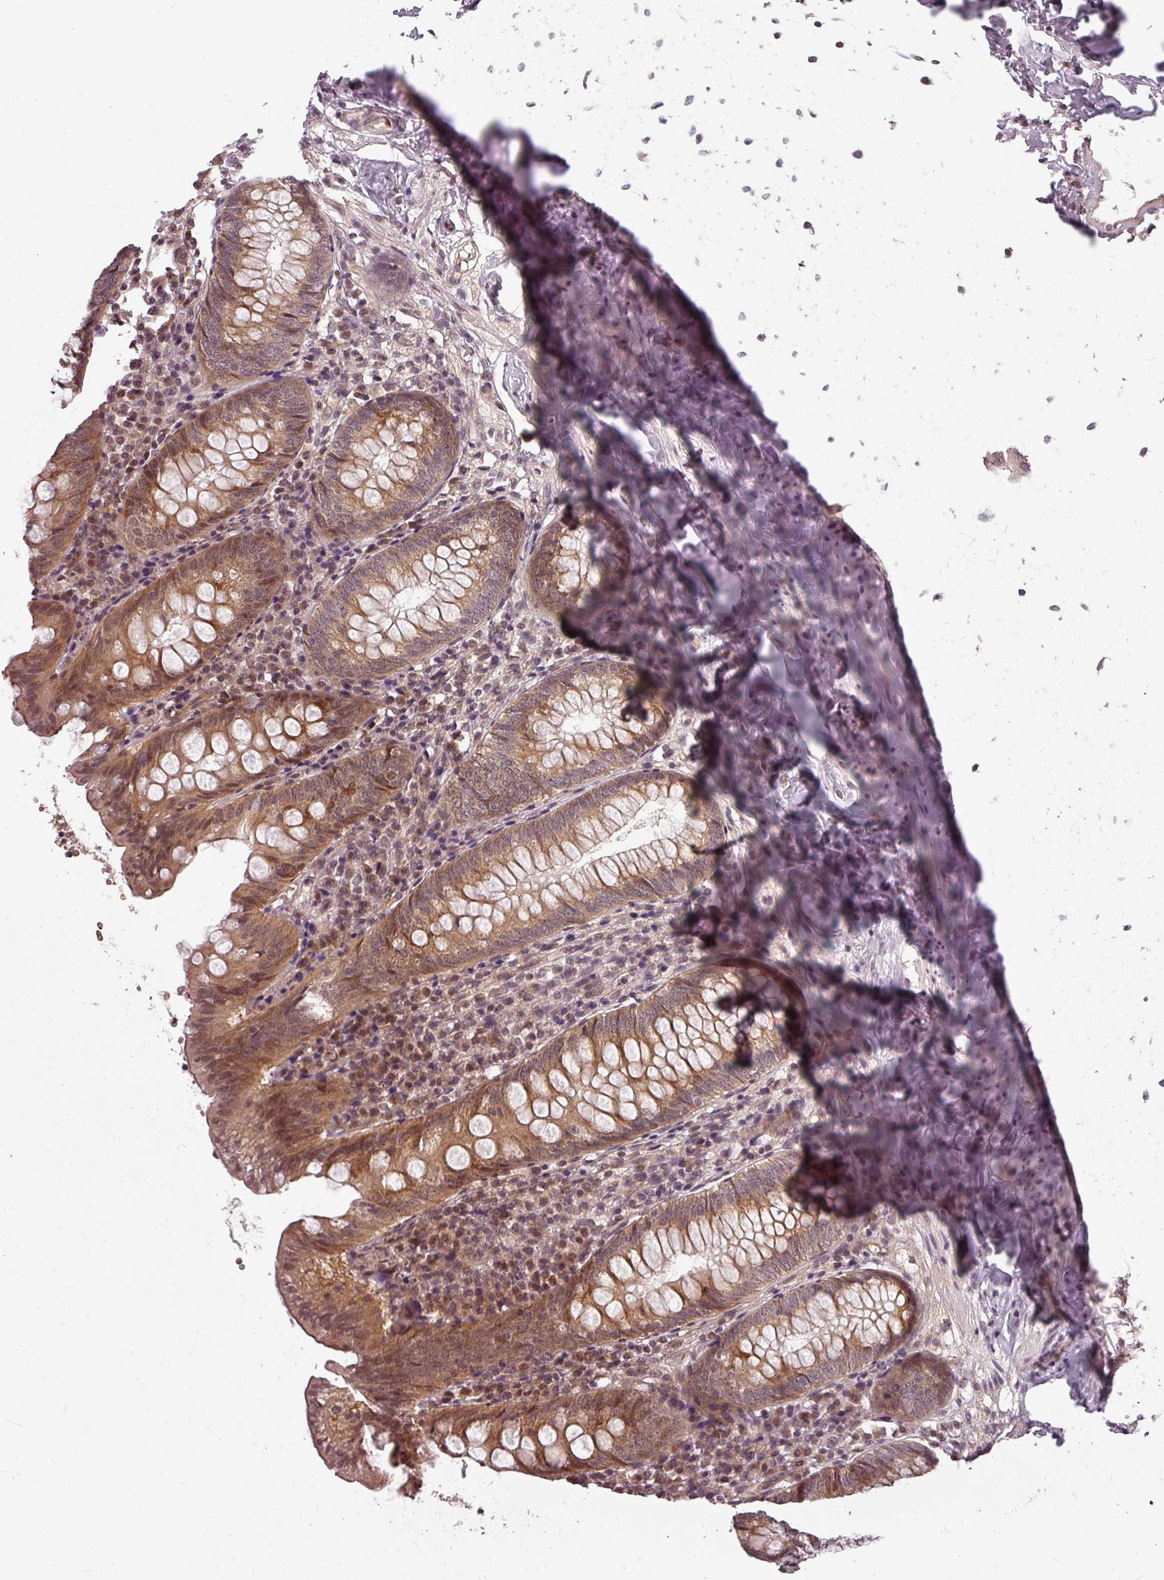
{"staining": {"intensity": "moderate", "quantity": ">75%", "location": "cytoplasmic/membranous,nuclear"}, "tissue": "appendix", "cell_type": "Glandular cells", "image_type": "normal", "snomed": [{"axis": "morphology", "description": "Normal tissue, NOS"}, {"axis": "topography", "description": "Appendix"}], "caption": "Immunohistochemical staining of unremarkable appendix shows medium levels of moderate cytoplasmic/membranous,nuclear expression in about >75% of glandular cells.", "gene": "CLIC1", "patient": {"sex": "female", "age": 54}}